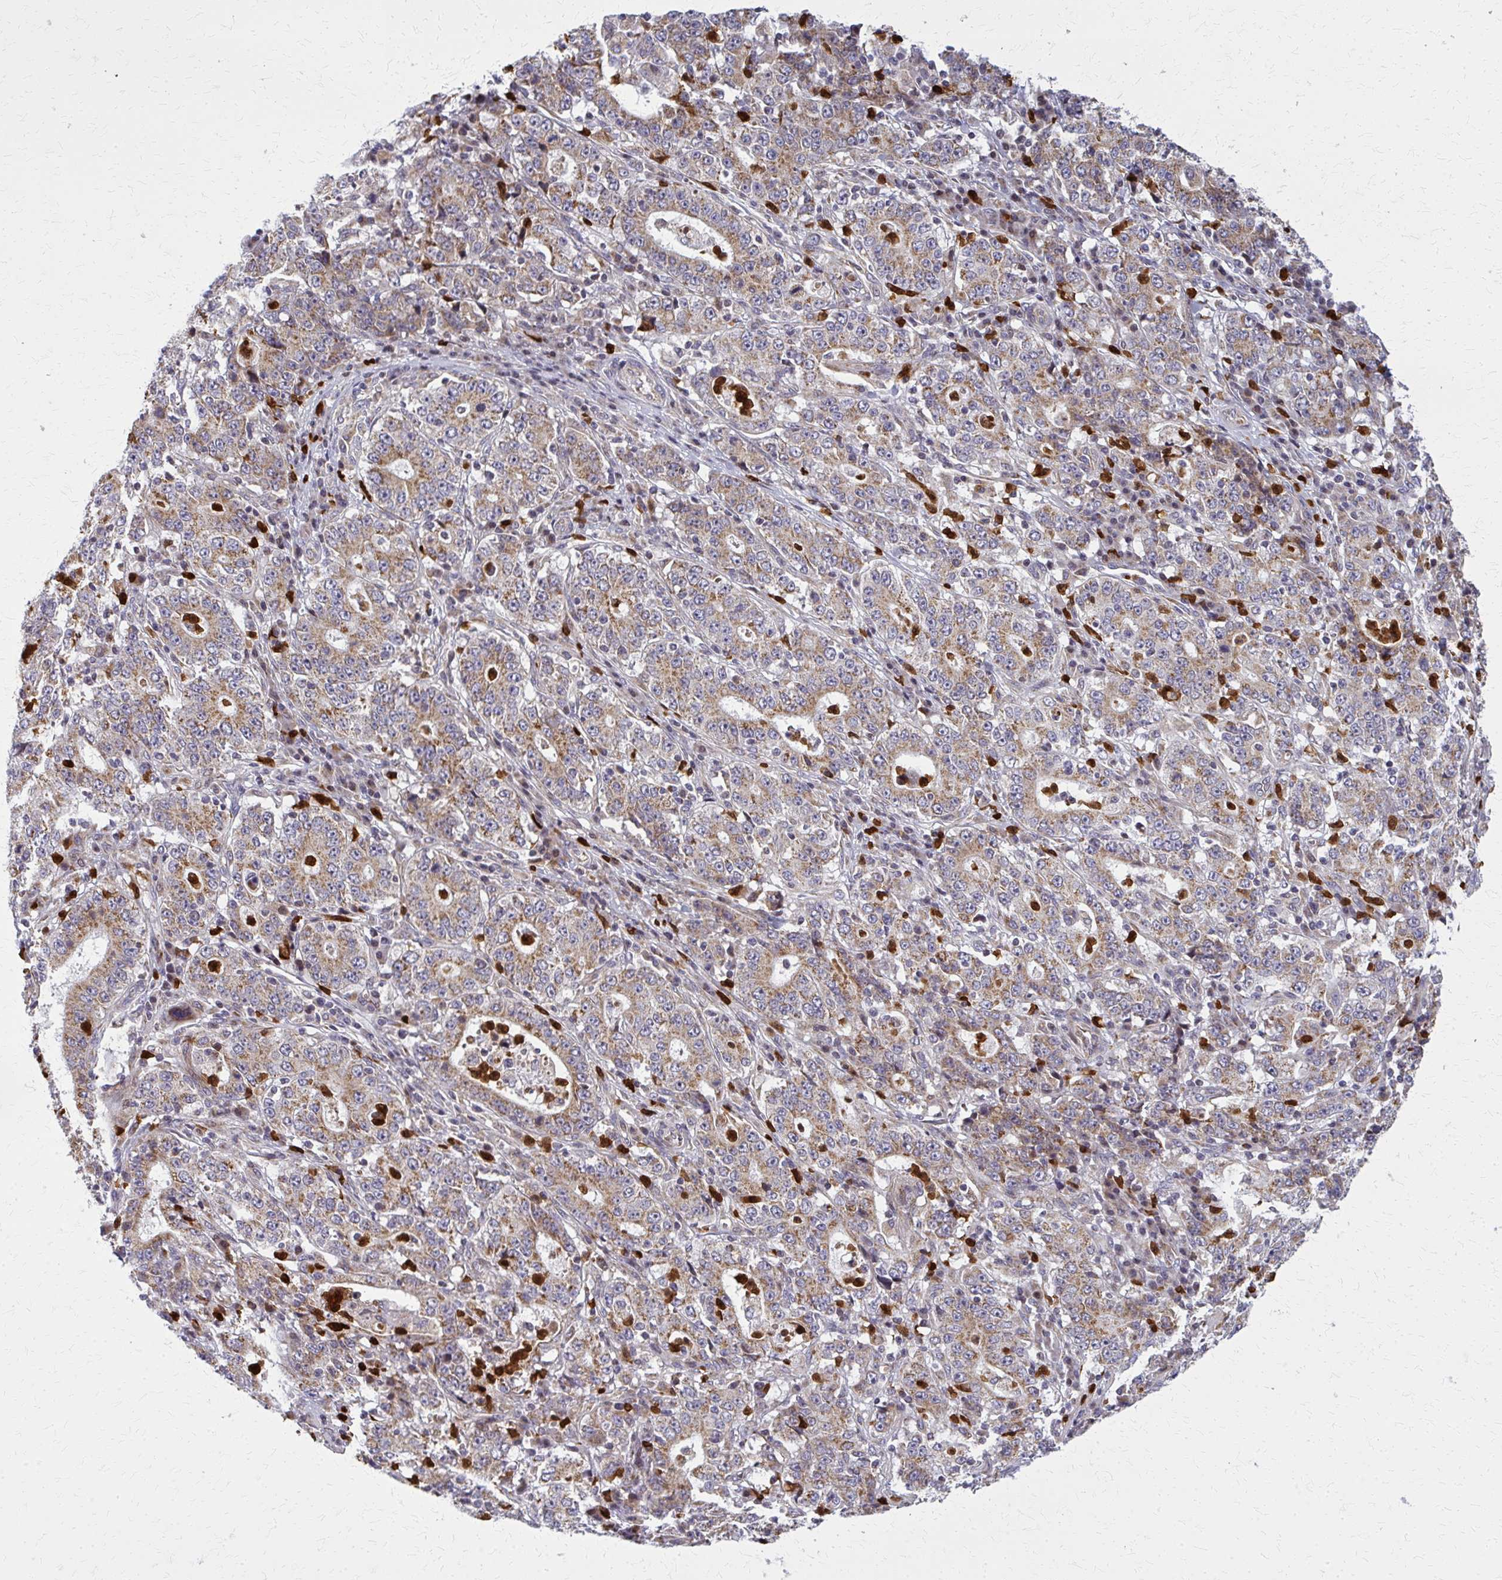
{"staining": {"intensity": "moderate", "quantity": ">75%", "location": "cytoplasmic/membranous"}, "tissue": "stomach cancer", "cell_type": "Tumor cells", "image_type": "cancer", "snomed": [{"axis": "morphology", "description": "Normal tissue, NOS"}, {"axis": "morphology", "description": "Adenocarcinoma, NOS"}, {"axis": "topography", "description": "Stomach, upper"}, {"axis": "topography", "description": "Stomach"}], "caption": "Brown immunohistochemical staining in stomach adenocarcinoma shows moderate cytoplasmic/membranous positivity in about >75% of tumor cells. Using DAB (brown) and hematoxylin (blue) stains, captured at high magnification using brightfield microscopy.", "gene": "MCCC1", "patient": {"sex": "male", "age": 59}}